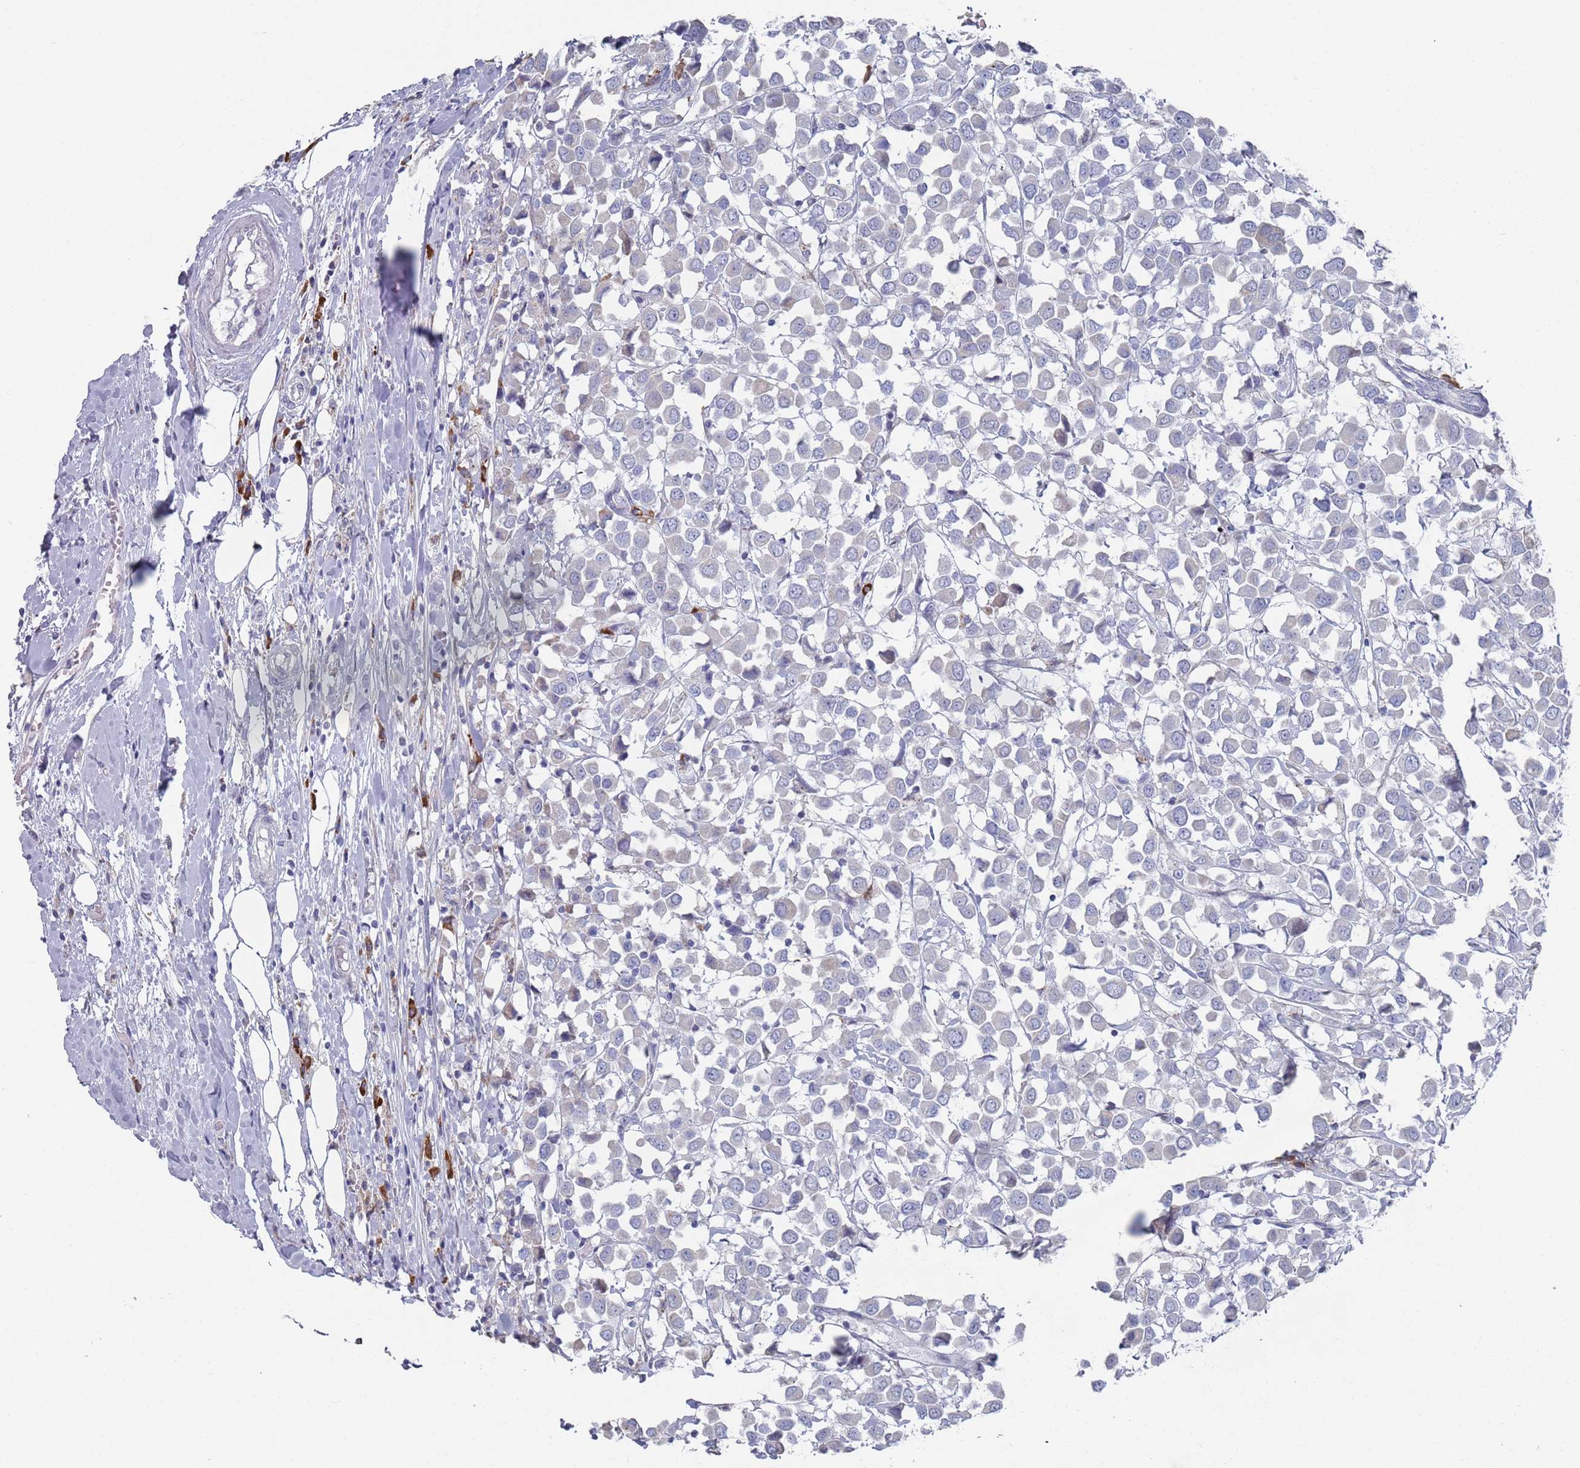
{"staining": {"intensity": "negative", "quantity": "none", "location": "none"}, "tissue": "breast cancer", "cell_type": "Tumor cells", "image_type": "cancer", "snomed": [{"axis": "morphology", "description": "Duct carcinoma"}, {"axis": "topography", "description": "Breast"}], "caption": "IHC photomicrograph of neoplastic tissue: breast invasive ductal carcinoma stained with DAB (3,3'-diaminobenzidine) demonstrates no significant protein staining in tumor cells. (Stains: DAB immunohistochemistry (IHC) with hematoxylin counter stain, Microscopy: brightfield microscopy at high magnification).", "gene": "MAT1A", "patient": {"sex": "female", "age": 61}}